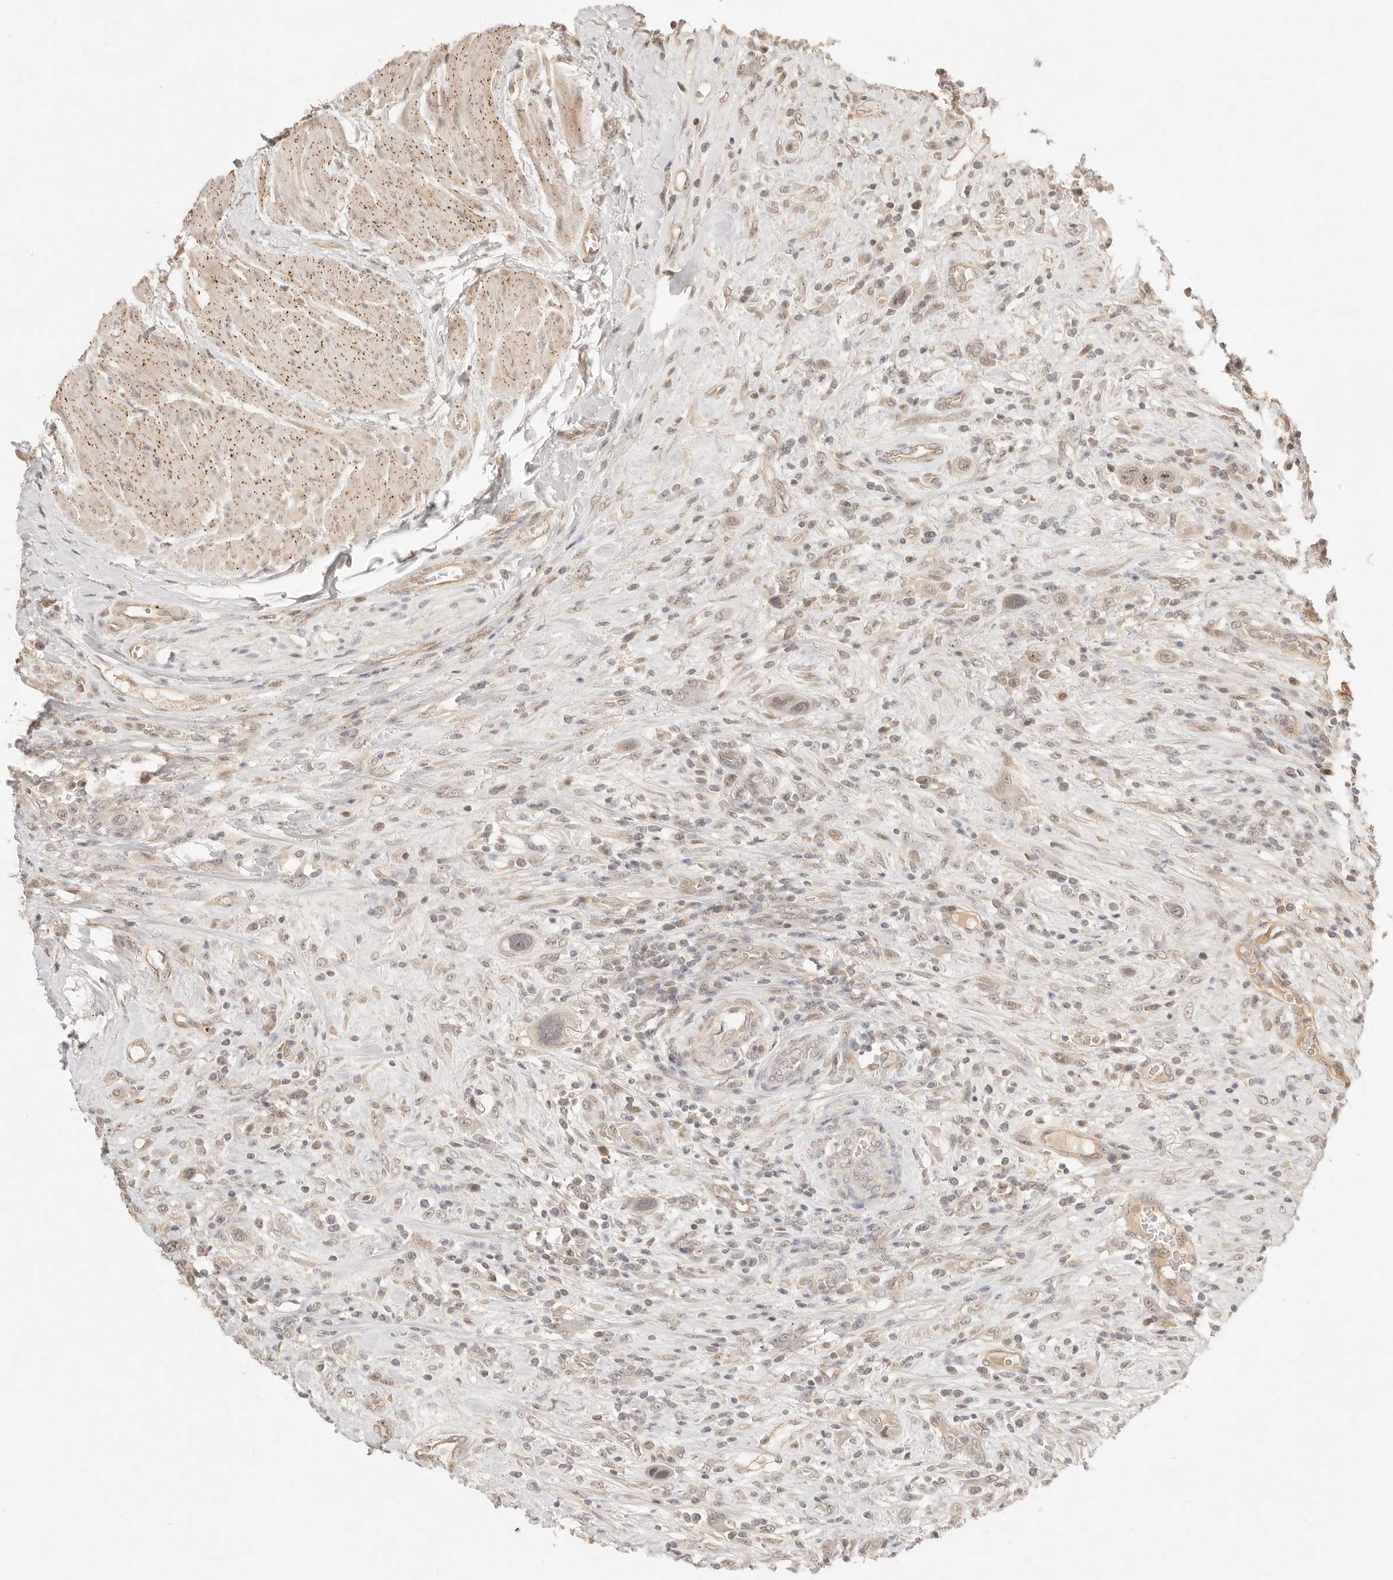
{"staining": {"intensity": "weak", "quantity": "25%-75%", "location": "nuclear"}, "tissue": "urothelial cancer", "cell_type": "Tumor cells", "image_type": "cancer", "snomed": [{"axis": "morphology", "description": "Urothelial carcinoma, High grade"}, {"axis": "topography", "description": "Urinary bladder"}], "caption": "Protein expression analysis of urothelial cancer demonstrates weak nuclear expression in approximately 25%-75% of tumor cells.", "gene": "MEP1A", "patient": {"sex": "male", "age": 50}}